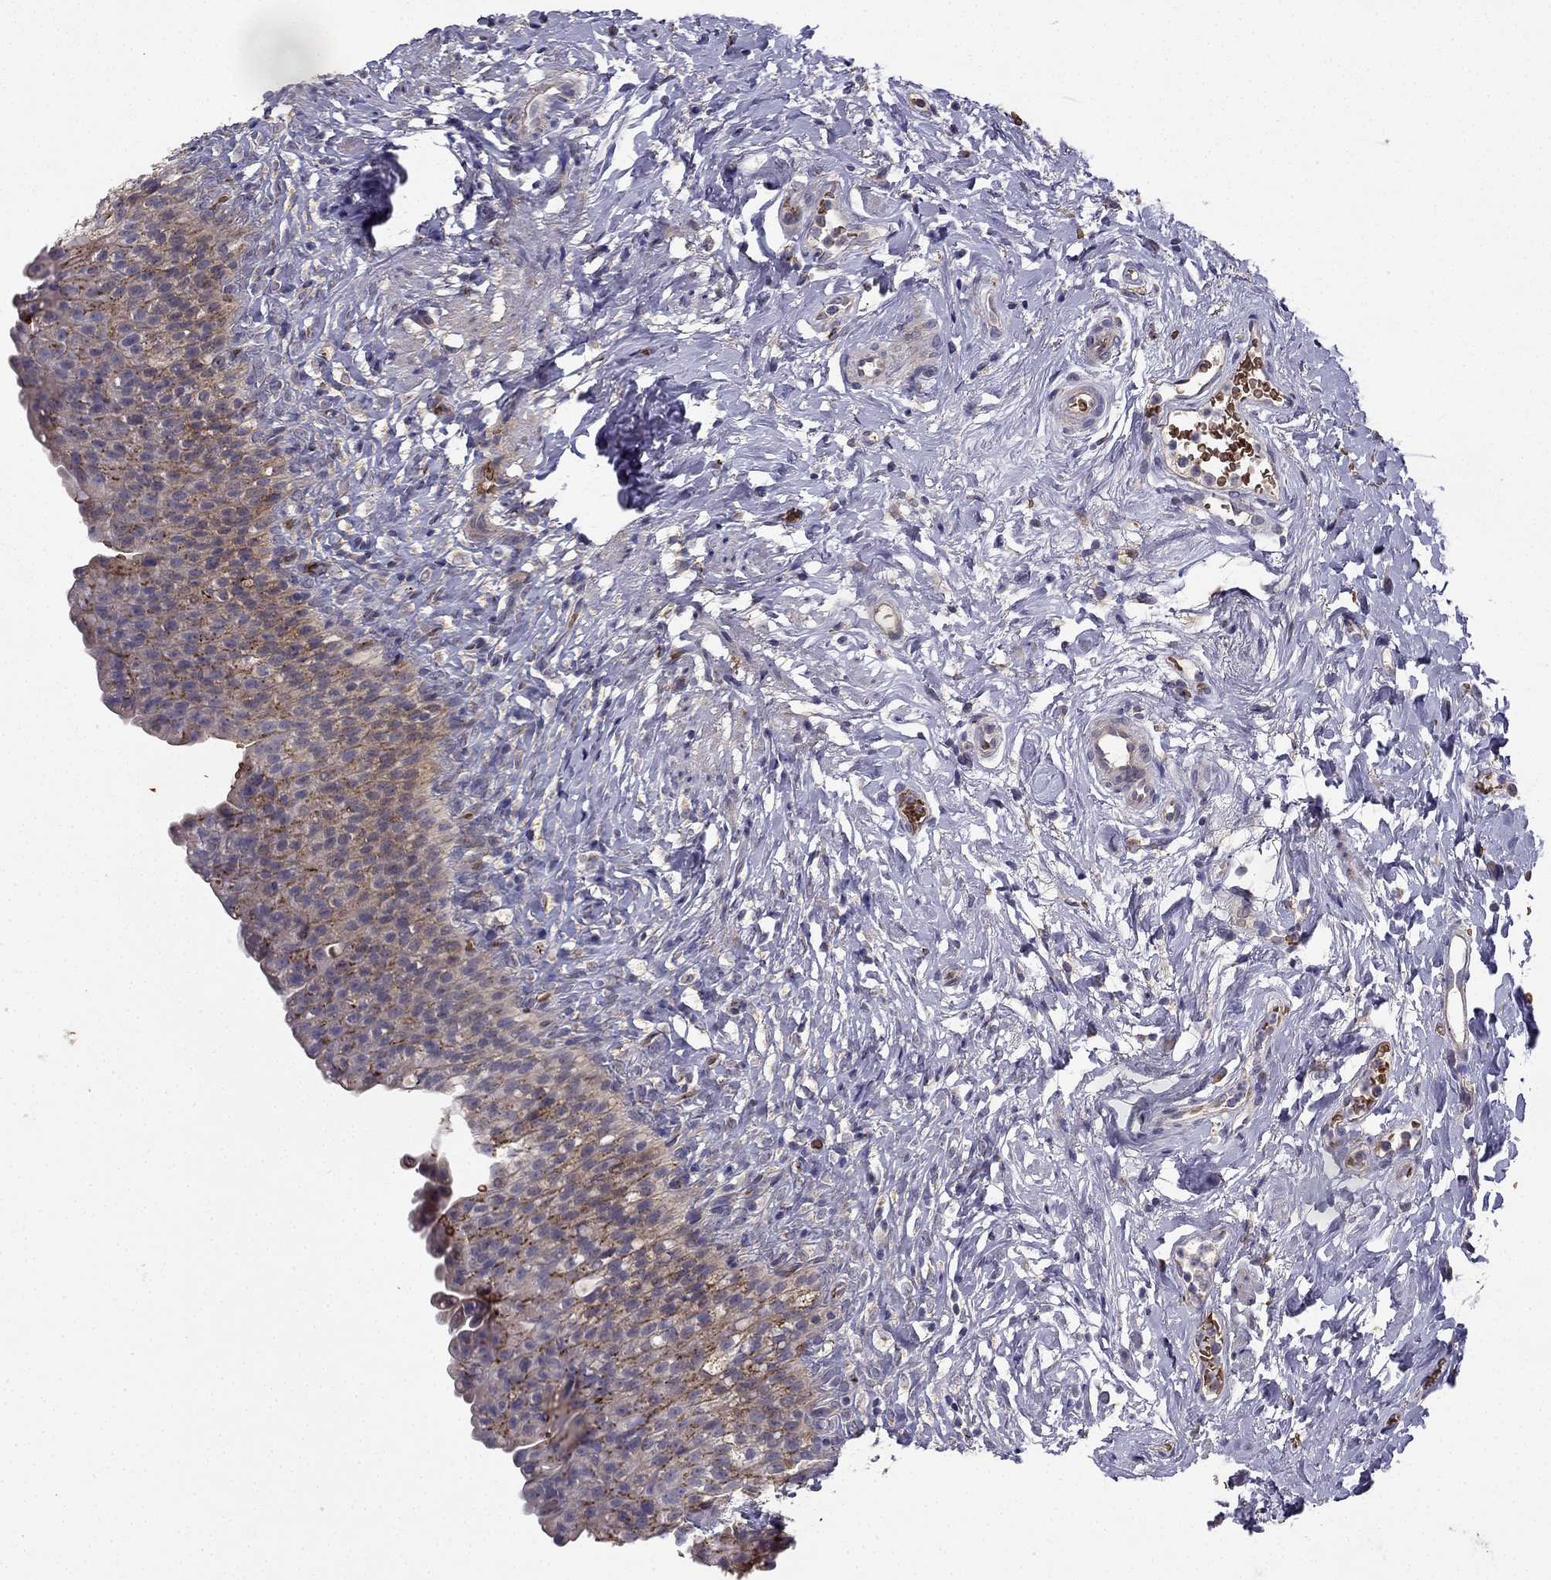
{"staining": {"intensity": "strong", "quantity": "25%-75%", "location": "cytoplasmic/membranous"}, "tissue": "urinary bladder", "cell_type": "Urothelial cells", "image_type": "normal", "snomed": [{"axis": "morphology", "description": "Normal tissue, NOS"}, {"axis": "topography", "description": "Urinary bladder"}], "caption": "DAB (3,3'-diaminobenzidine) immunohistochemical staining of benign human urinary bladder reveals strong cytoplasmic/membranous protein positivity in about 25%-75% of urothelial cells.", "gene": "B4GALT7", "patient": {"sex": "male", "age": 76}}